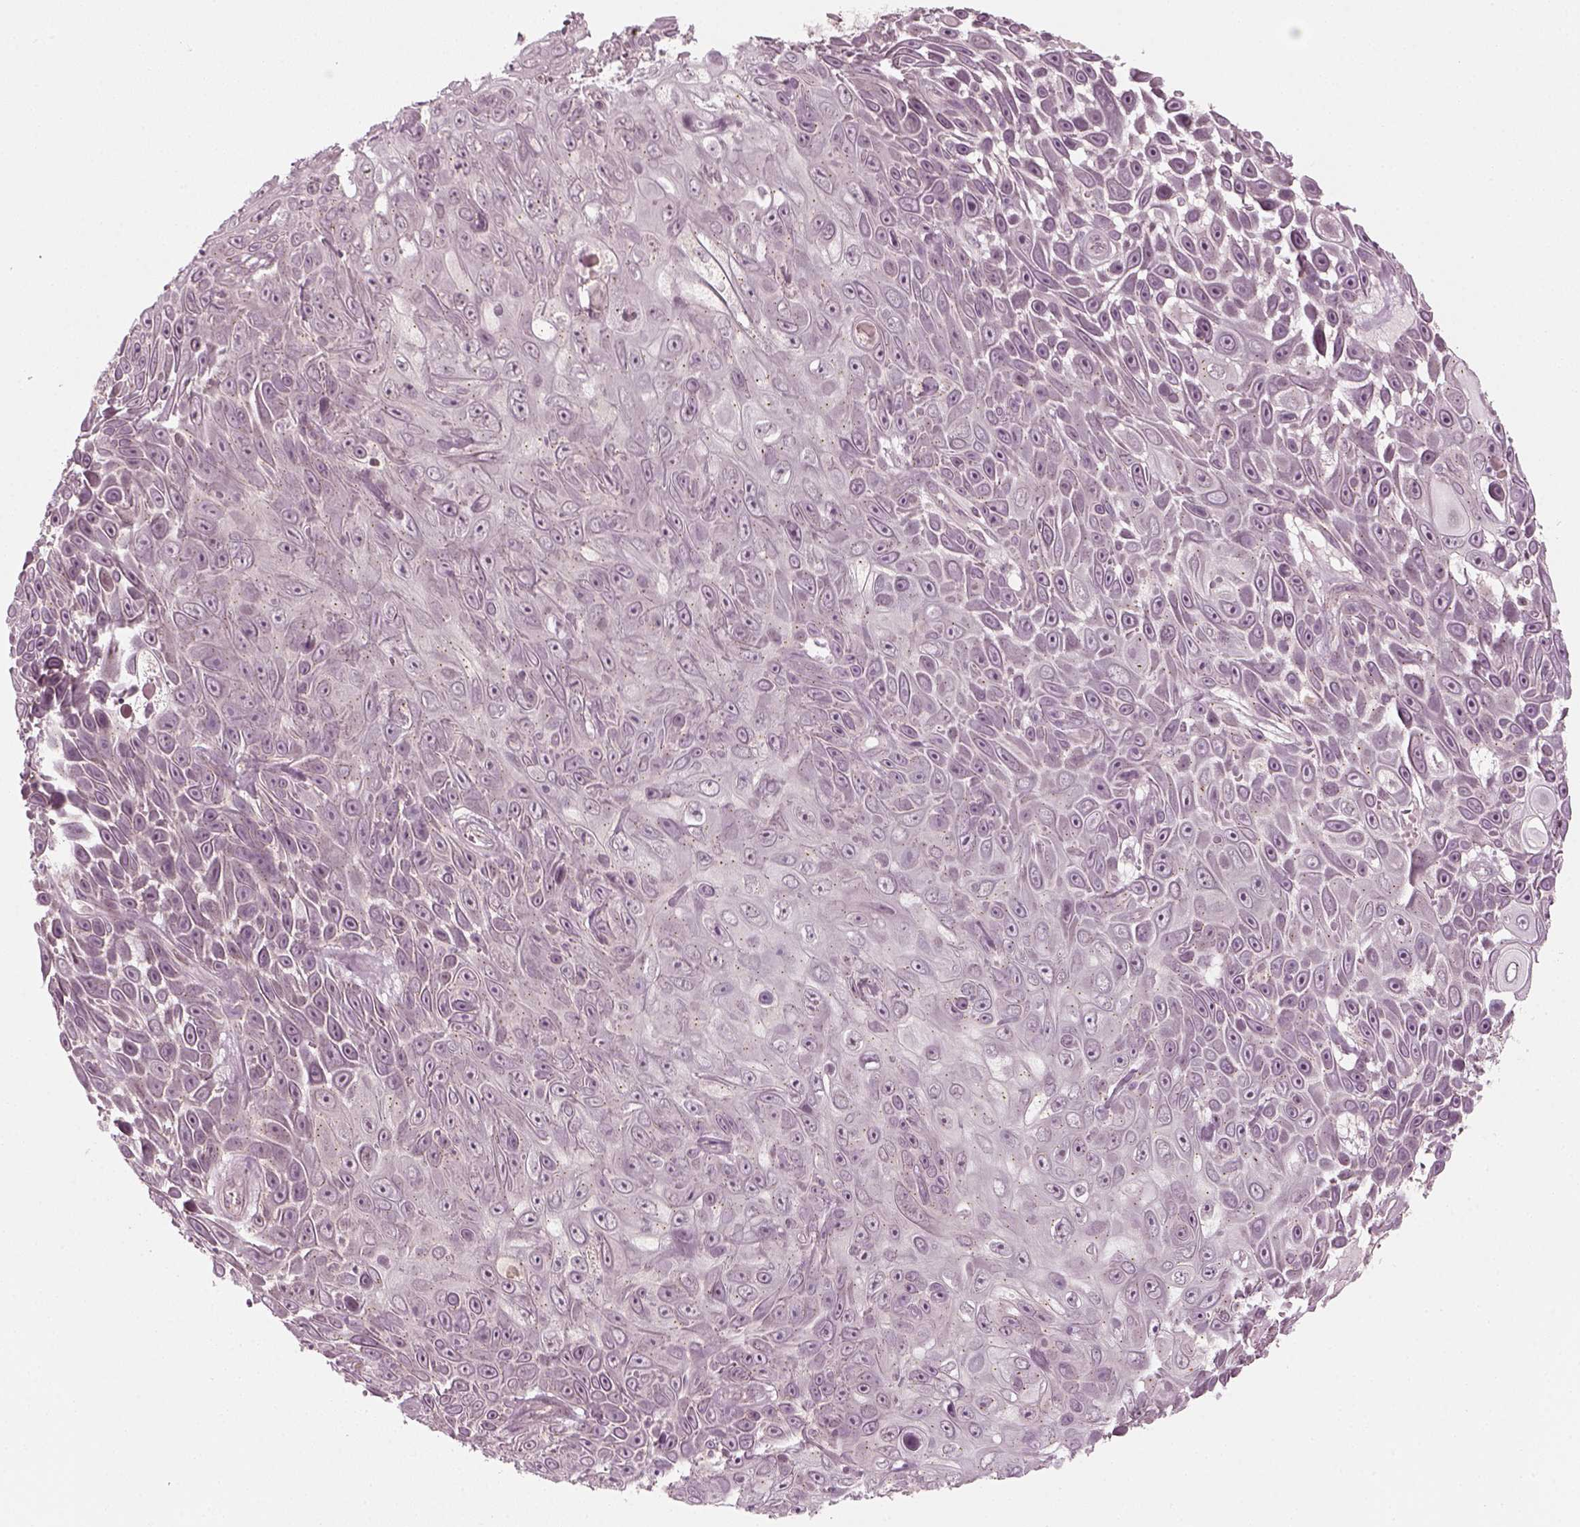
{"staining": {"intensity": "negative", "quantity": "none", "location": "none"}, "tissue": "skin cancer", "cell_type": "Tumor cells", "image_type": "cancer", "snomed": [{"axis": "morphology", "description": "Squamous cell carcinoma, NOS"}, {"axis": "topography", "description": "Skin"}], "caption": "DAB immunohistochemical staining of skin cancer demonstrates no significant positivity in tumor cells.", "gene": "MLIP", "patient": {"sex": "male", "age": 82}}